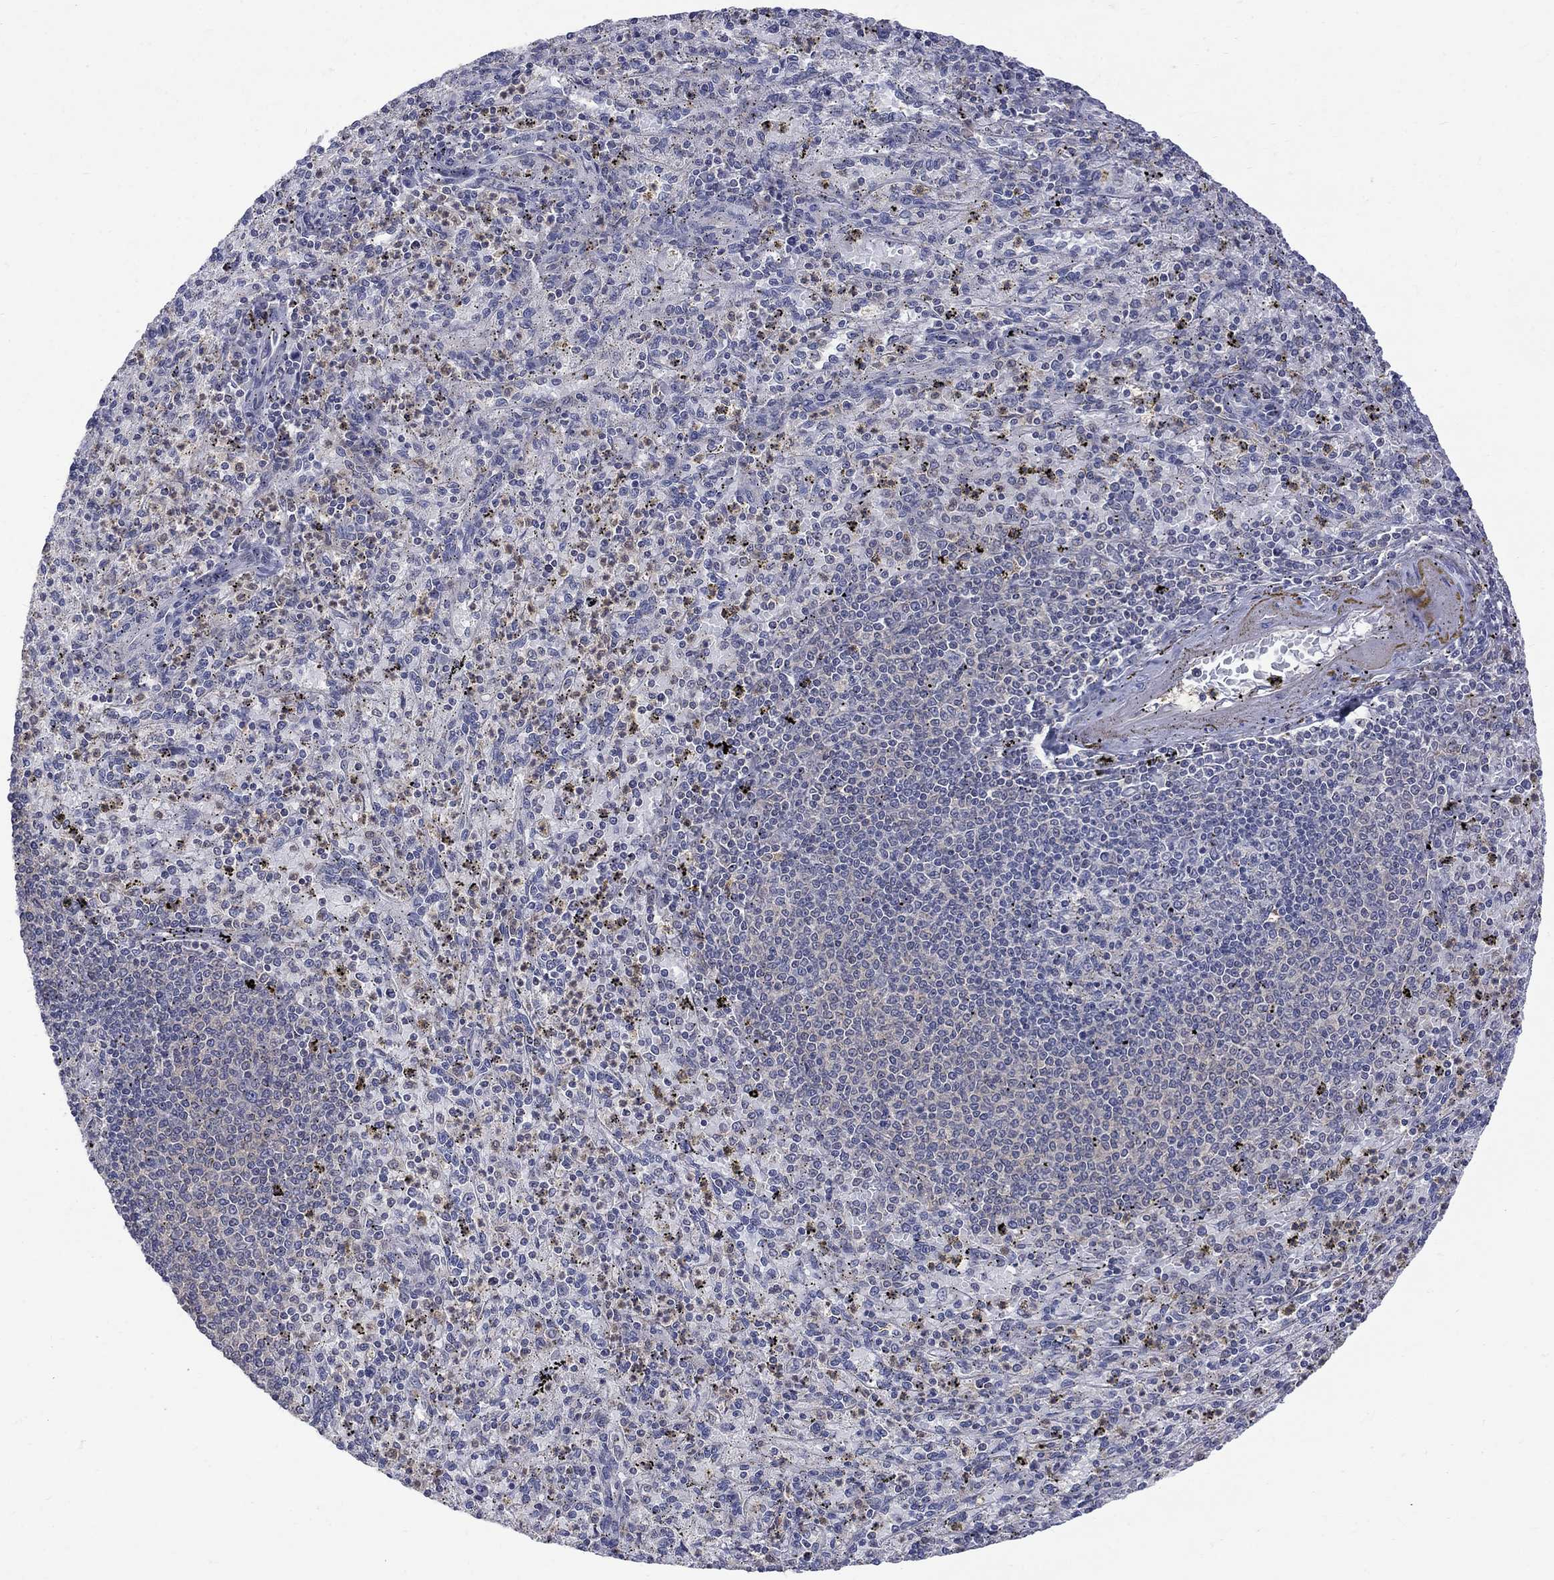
{"staining": {"intensity": "negative", "quantity": "none", "location": "none"}, "tissue": "spleen", "cell_type": "Cells in red pulp", "image_type": "normal", "snomed": [{"axis": "morphology", "description": "Normal tissue, NOS"}, {"axis": "topography", "description": "Spleen"}], "caption": "DAB immunohistochemical staining of normal human spleen demonstrates no significant positivity in cells in red pulp. The staining was performed using DAB to visualize the protein expression in brown, while the nuclei were stained in blue with hematoxylin (Magnification: 20x).", "gene": "HKDC1", "patient": {"sex": "male", "age": 60}}